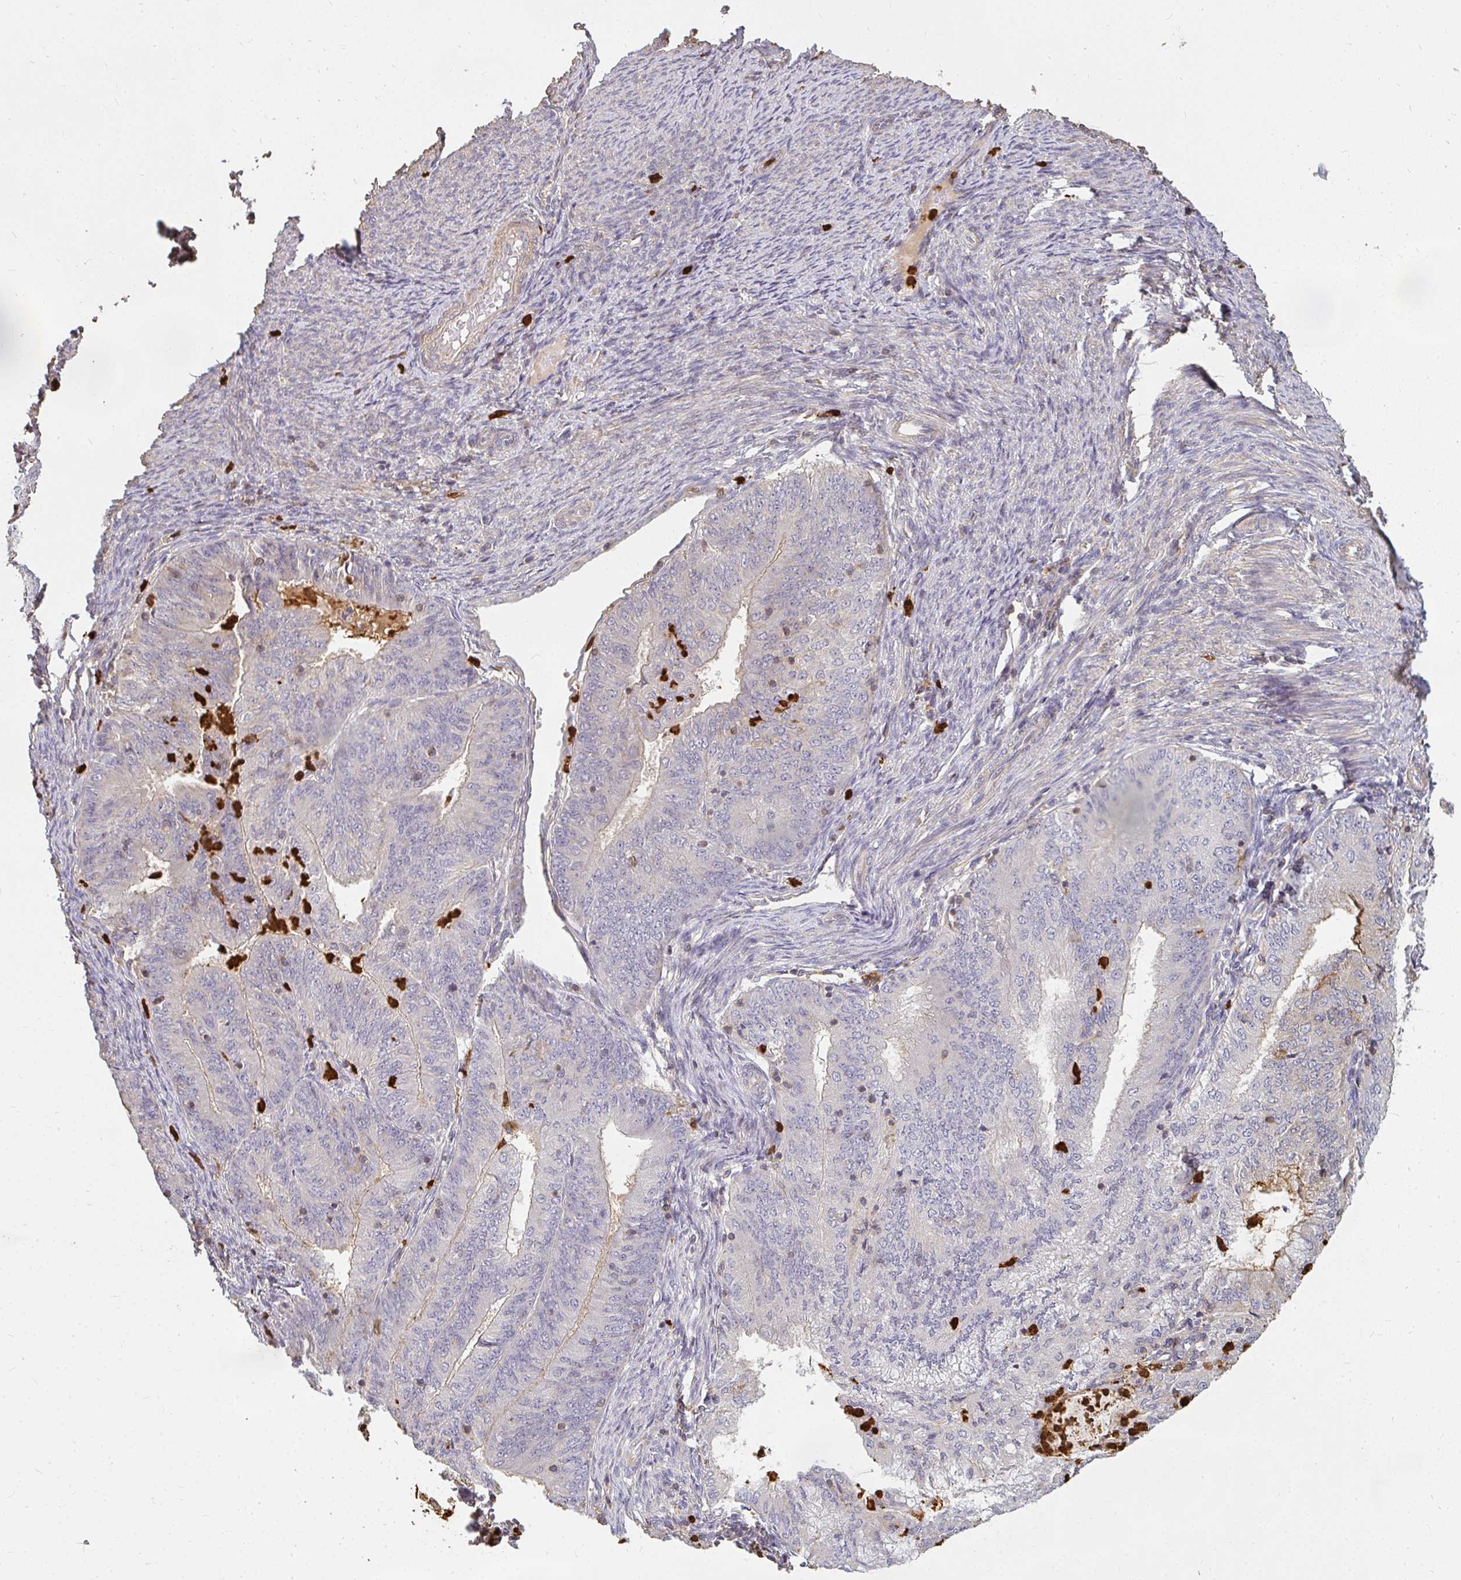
{"staining": {"intensity": "weak", "quantity": "<25%", "location": "cytoplasmic/membranous"}, "tissue": "endometrial cancer", "cell_type": "Tumor cells", "image_type": "cancer", "snomed": [{"axis": "morphology", "description": "Adenocarcinoma, NOS"}, {"axis": "topography", "description": "Endometrium"}], "caption": "DAB immunohistochemical staining of human endometrial adenocarcinoma reveals no significant staining in tumor cells.", "gene": "CNTRL", "patient": {"sex": "female", "age": 57}}